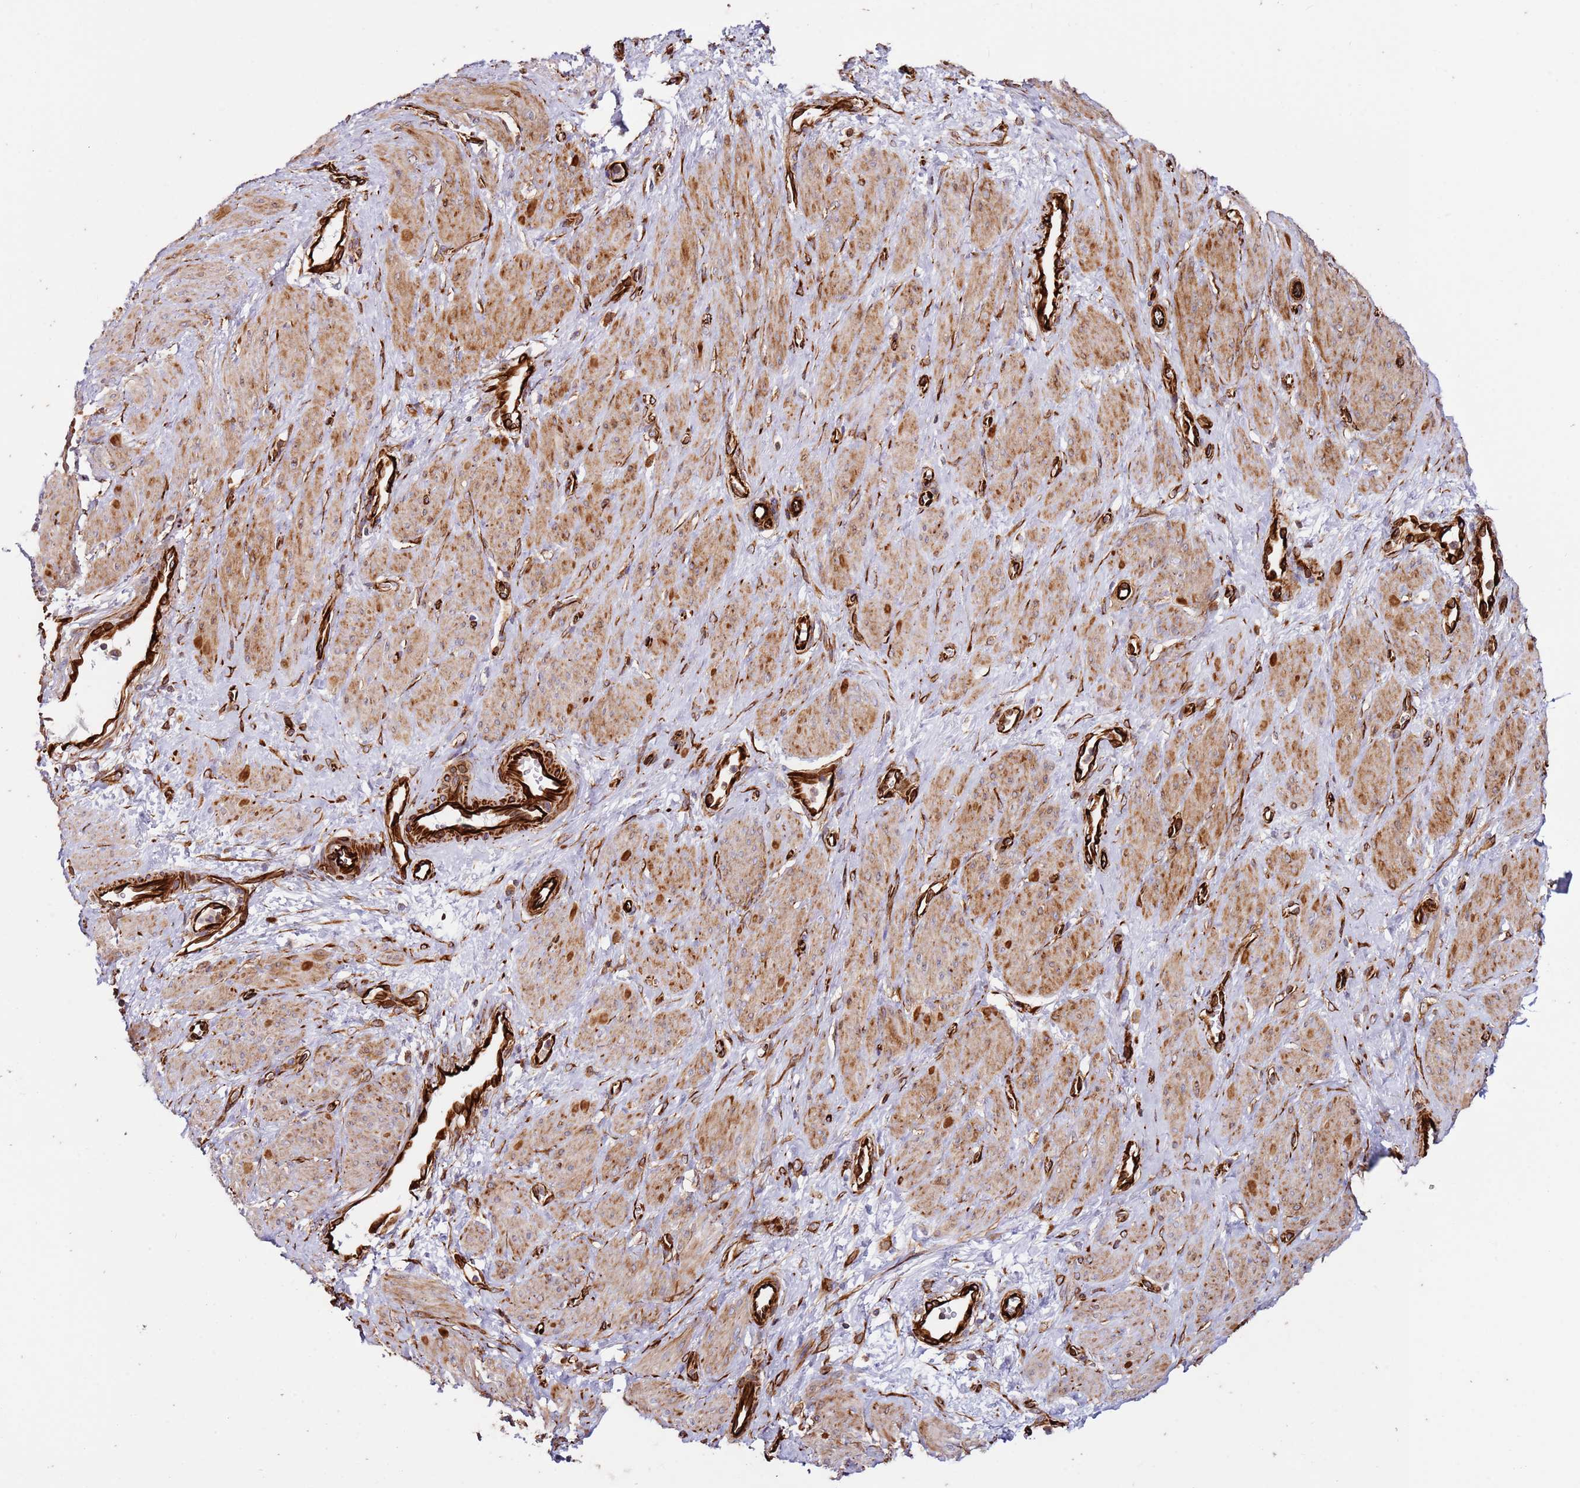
{"staining": {"intensity": "strong", "quantity": "25%-75%", "location": "cytoplasmic/membranous"}, "tissue": "smooth muscle", "cell_type": "Smooth muscle cells", "image_type": "normal", "snomed": [{"axis": "morphology", "description": "Normal tissue, NOS"}, {"axis": "topography", "description": "Smooth muscle"}, {"axis": "topography", "description": "Uterus"}], "caption": "Brown immunohistochemical staining in benign smooth muscle displays strong cytoplasmic/membranous positivity in approximately 25%-75% of smooth muscle cells.", "gene": "MRGPRE", "patient": {"sex": "female", "age": 39}}